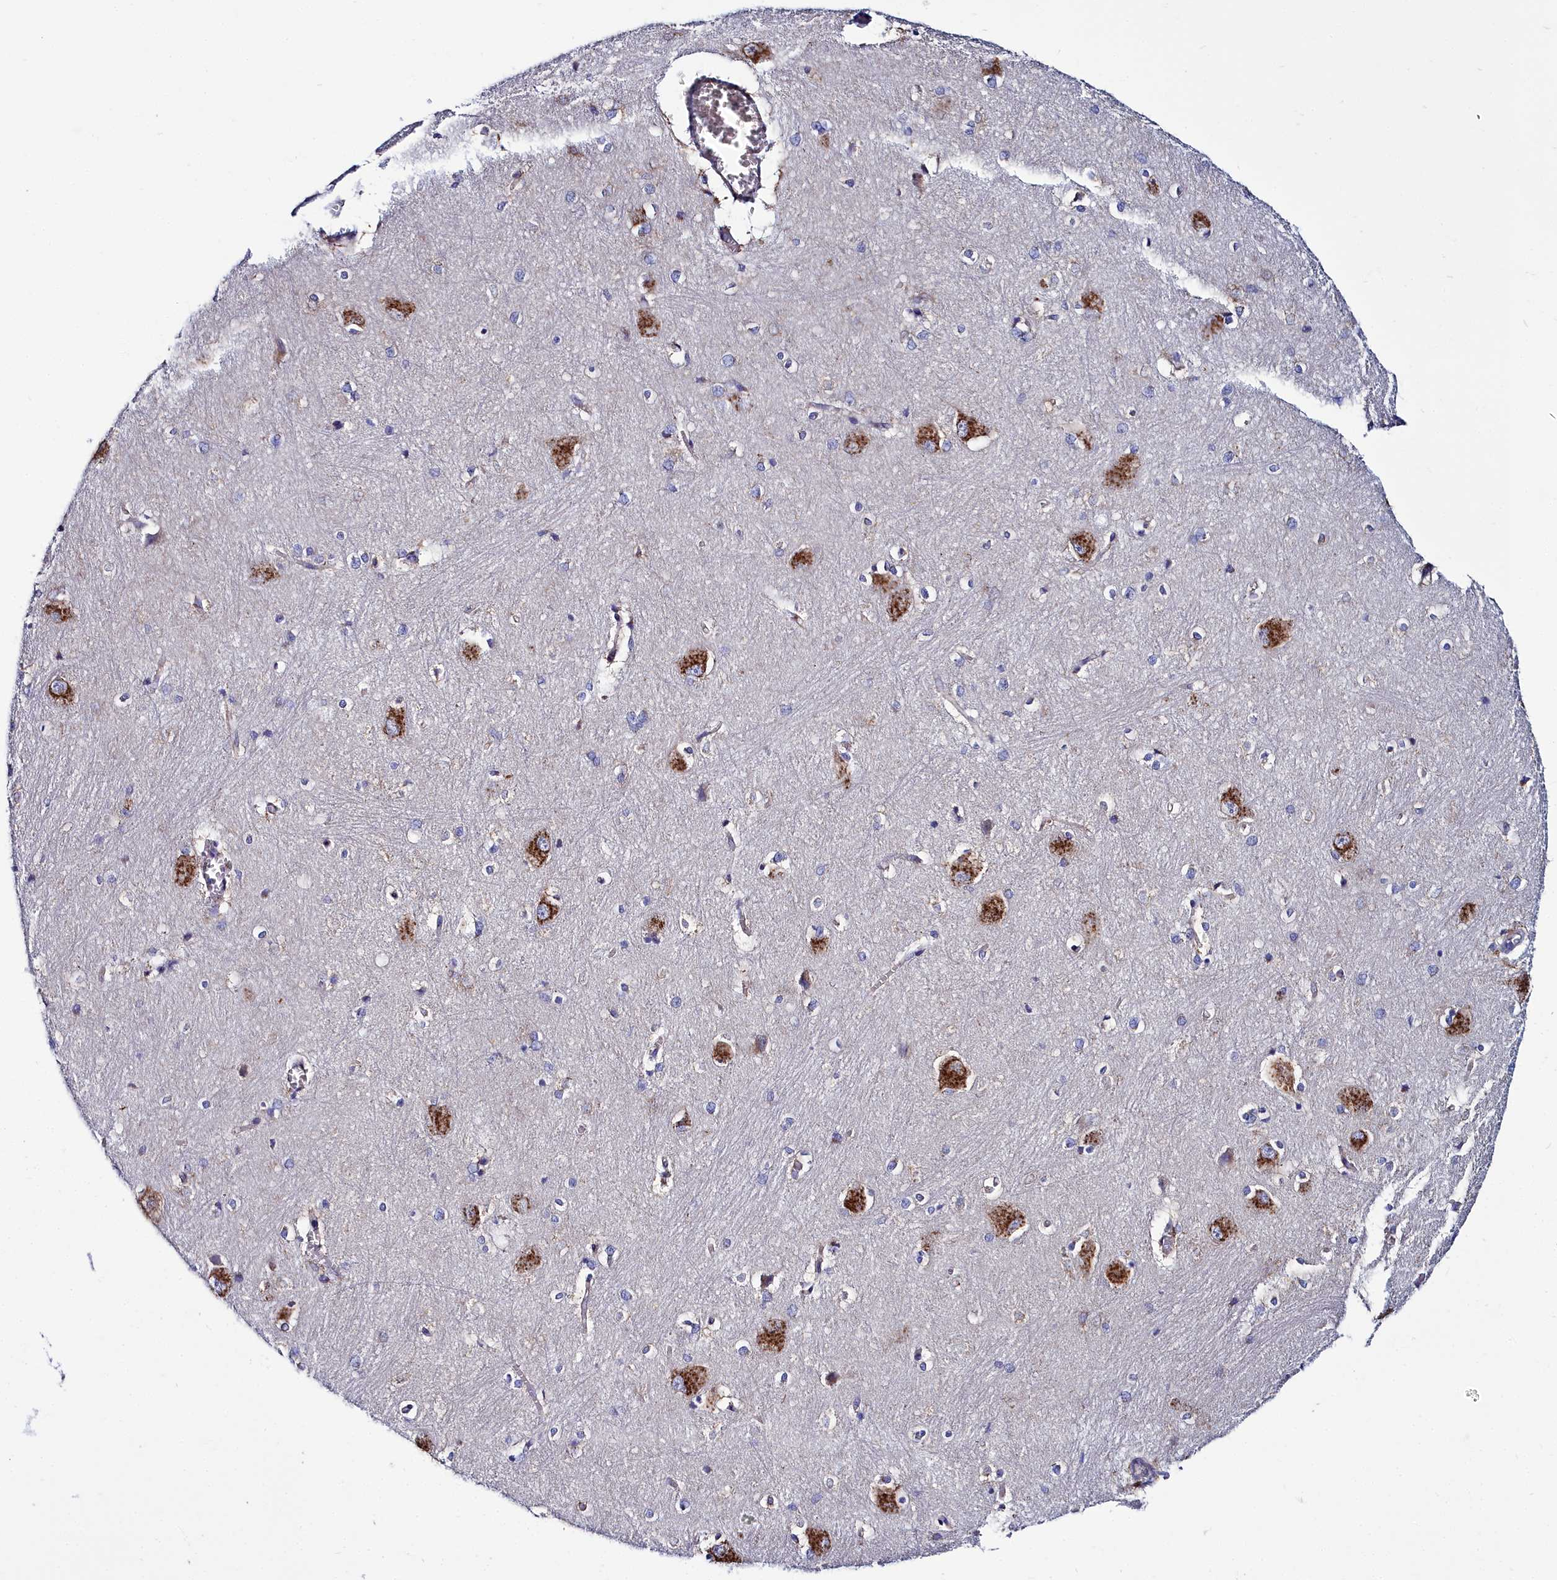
{"staining": {"intensity": "weak", "quantity": "<25%", "location": "cytoplasmic/membranous"}, "tissue": "caudate", "cell_type": "Glial cells", "image_type": "normal", "snomed": [{"axis": "morphology", "description": "Normal tissue, NOS"}, {"axis": "topography", "description": "Lateral ventricle wall"}], "caption": "This is an immunohistochemistry (IHC) image of unremarkable human caudate. There is no staining in glial cells.", "gene": "ELAPOR2", "patient": {"sex": "male", "age": 37}}